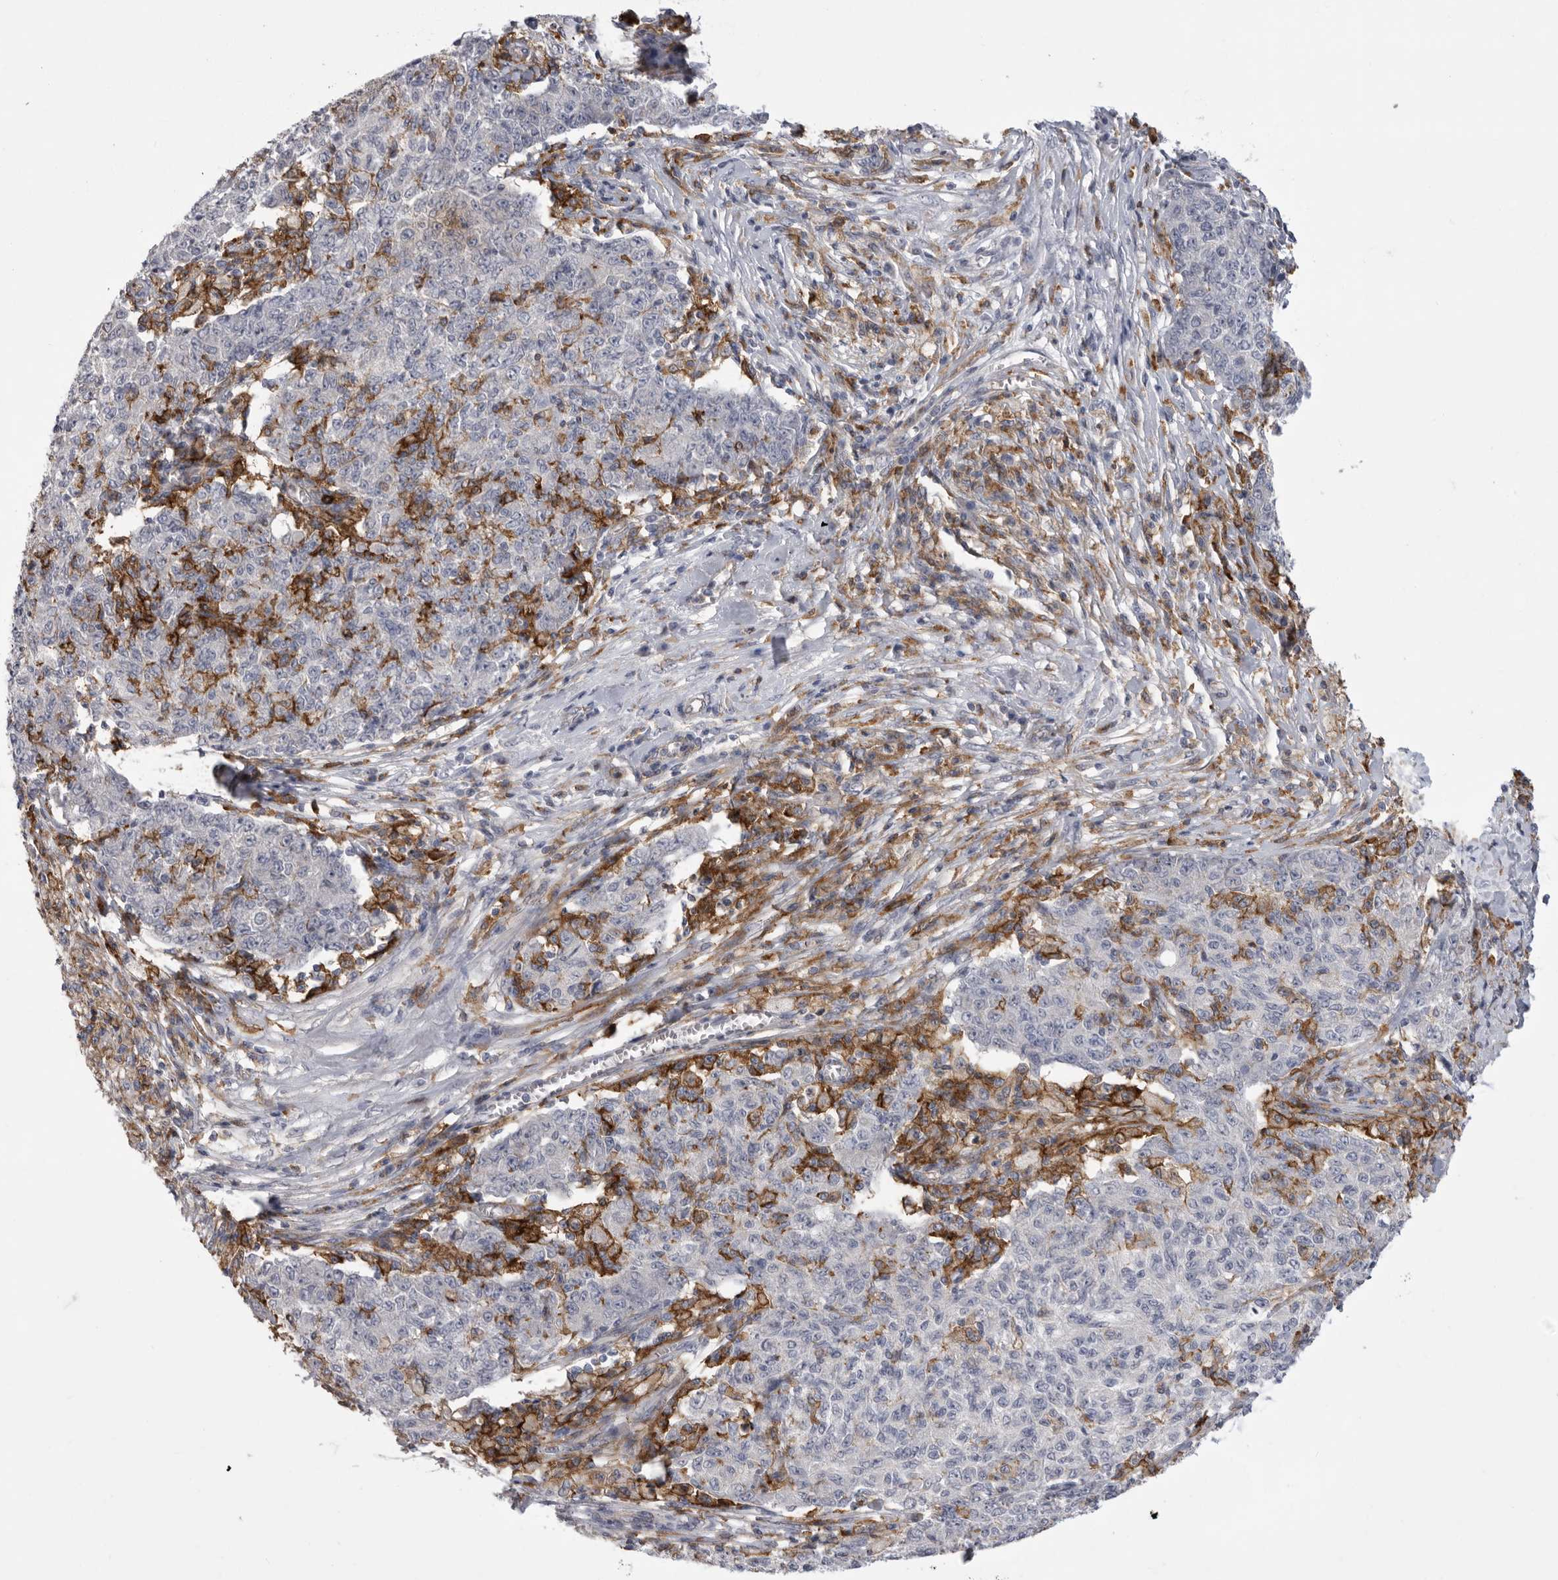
{"staining": {"intensity": "negative", "quantity": "none", "location": "none"}, "tissue": "ovarian cancer", "cell_type": "Tumor cells", "image_type": "cancer", "snomed": [{"axis": "morphology", "description": "Carcinoma, endometroid"}, {"axis": "topography", "description": "Ovary"}], "caption": "An immunohistochemistry (IHC) photomicrograph of ovarian cancer is shown. There is no staining in tumor cells of ovarian cancer. The staining is performed using DAB (3,3'-diaminobenzidine) brown chromogen with nuclei counter-stained in using hematoxylin.", "gene": "SIGLEC10", "patient": {"sex": "female", "age": 42}}